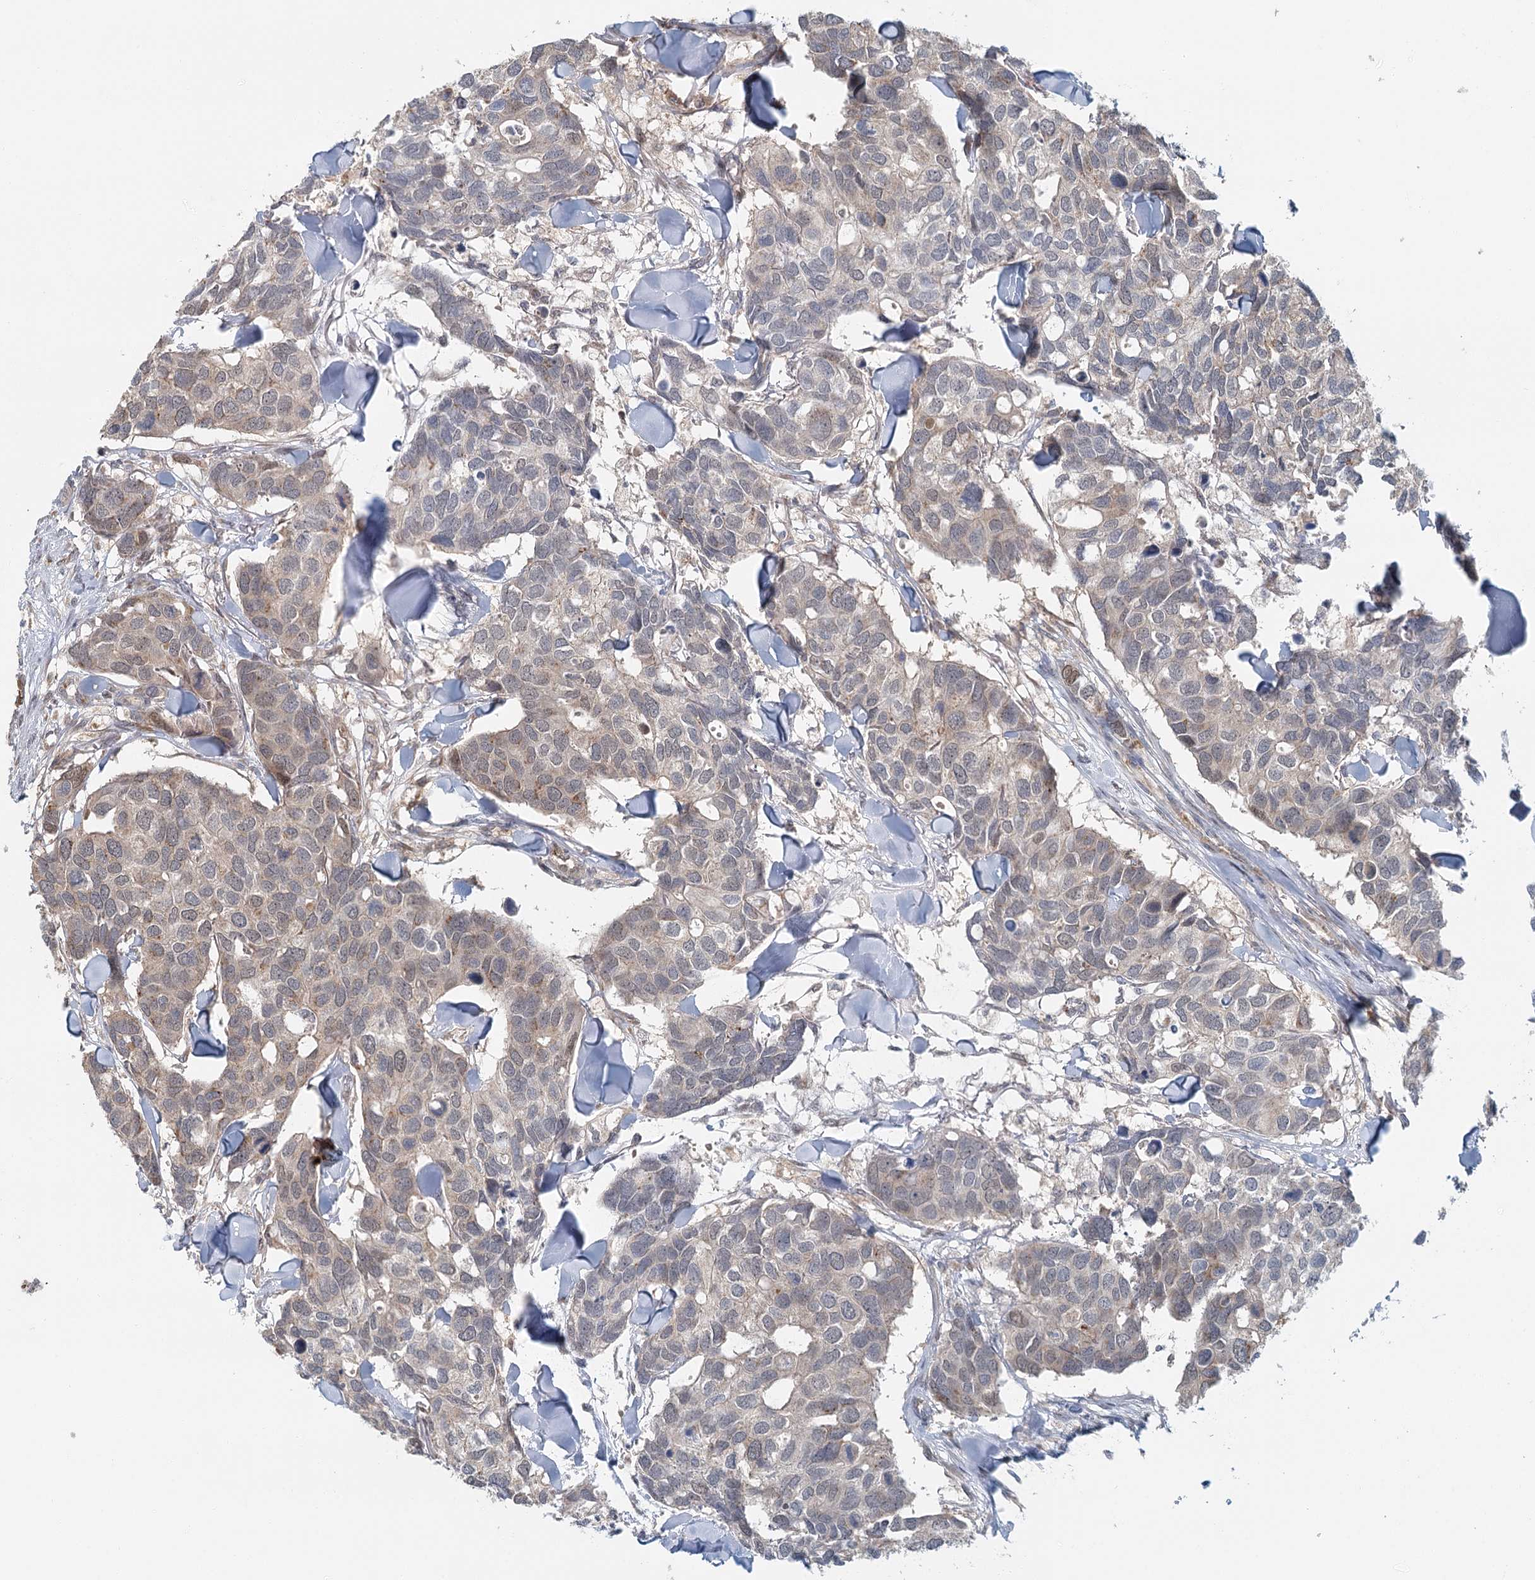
{"staining": {"intensity": "weak", "quantity": "<25%", "location": "cytoplasmic/membranous"}, "tissue": "breast cancer", "cell_type": "Tumor cells", "image_type": "cancer", "snomed": [{"axis": "morphology", "description": "Duct carcinoma"}, {"axis": "topography", "description": "Breast"}], "caption": "Tumor cells are negative for protein expression in human breast cancer.", "gene": "ADK", "patient": {"sex": "female", "age": 83}}